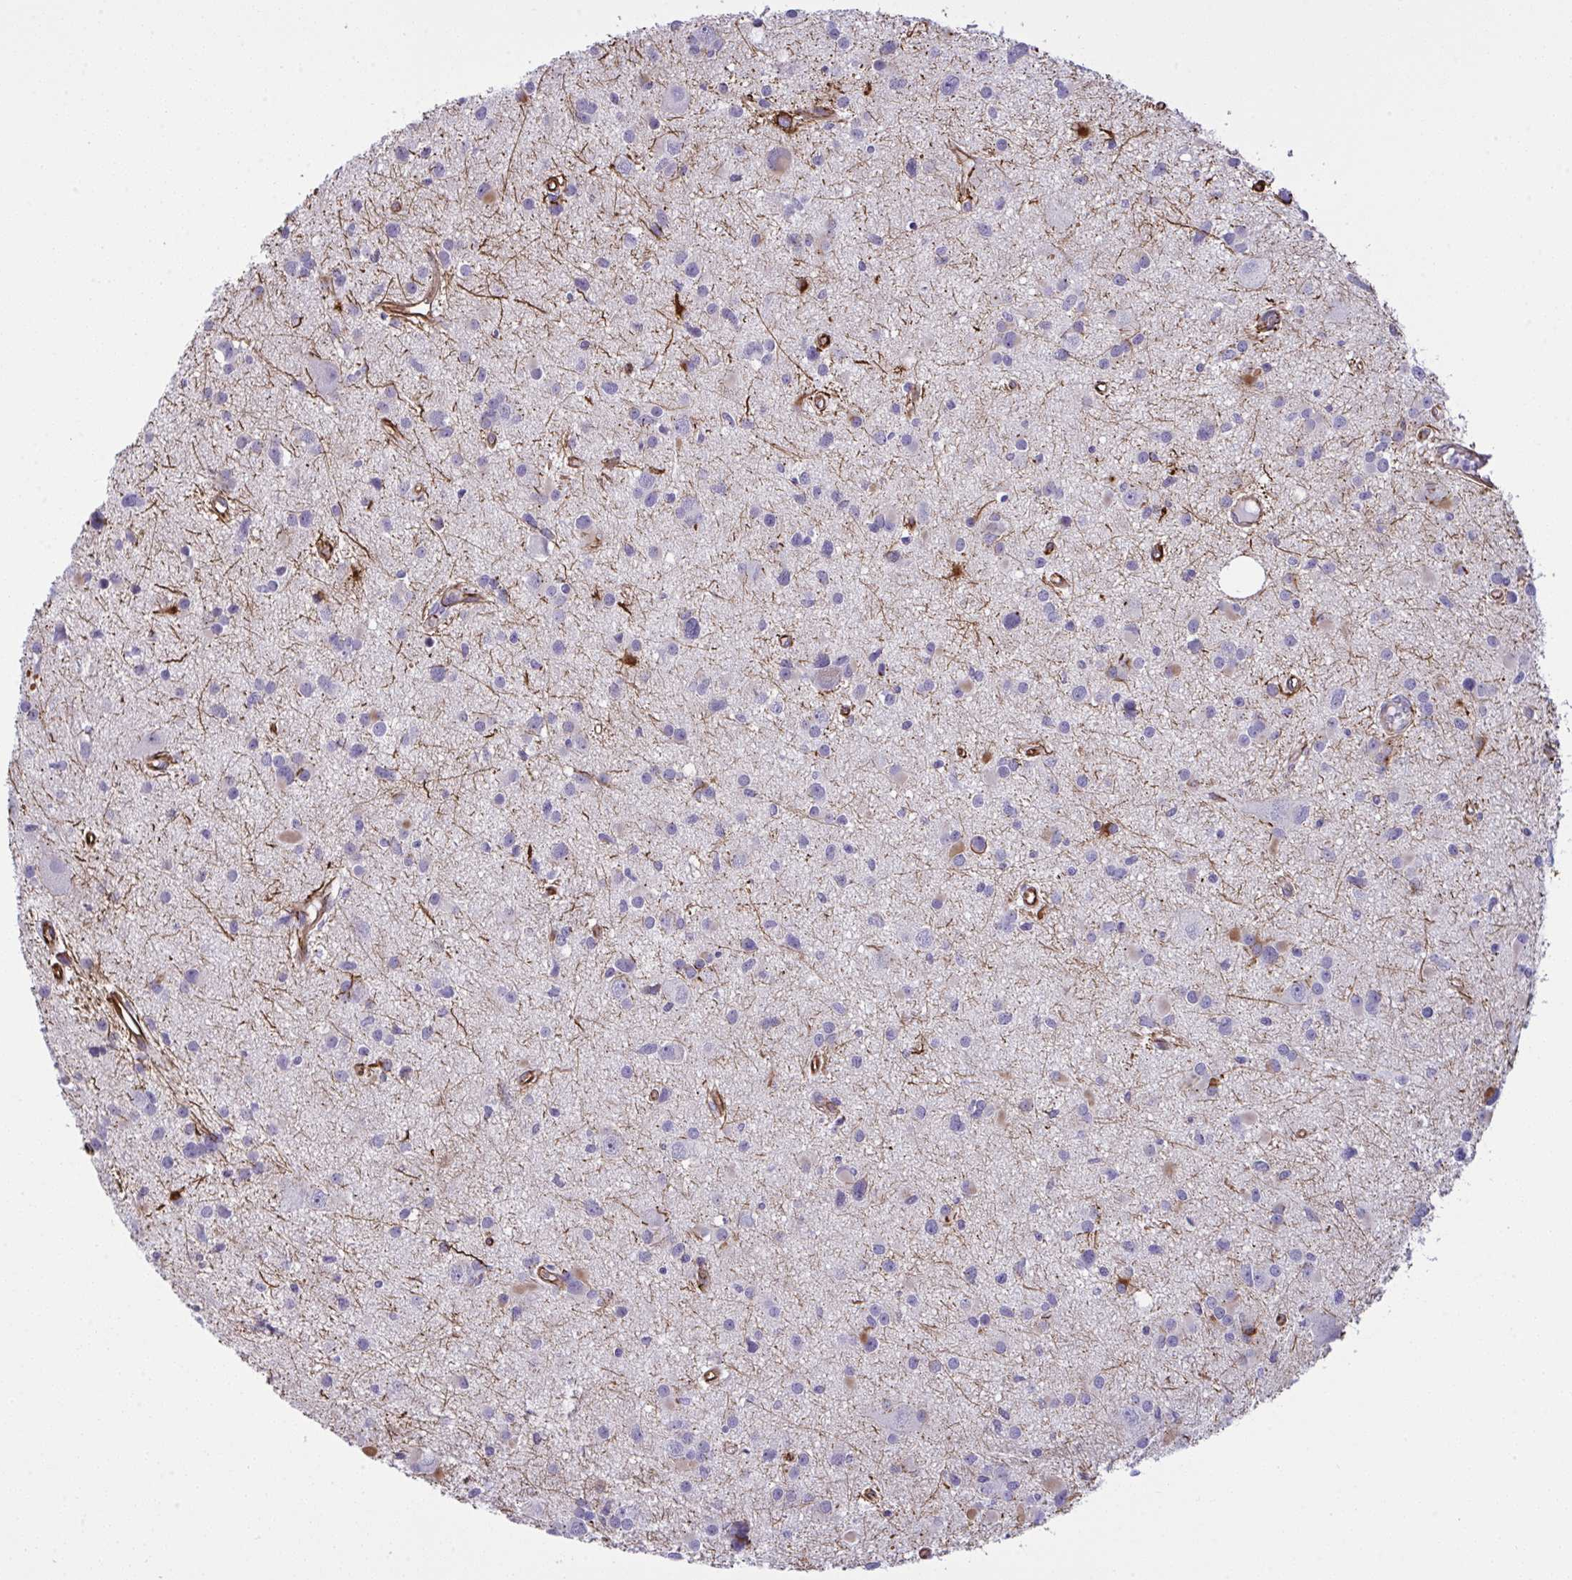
{"staining": {"intensity": "strong", "quantity": "<25%", "location": "cytoplasmic/membranous"}, "tissue": "glioma", "cell_type": "Tumor cells", "image_type": "cancer", "snomed": [{"axis": "morphology", "description": "Glioma, malignant, High grade"}, {"axis": "topography", "description": "Brain"}], "caption": "Malignant high-grade glioma stained with immunohistochemistry reveals strong cytoplasmic/membranous expression in approximately <25% of tumor cells. Using DAB (3,3'-diaminobenzidine) (brown) and hematoxylin (blue) stains, captured at high magnification using brightfield microscopy.", "gene": "SLC35B1", "patient": {"sex": "male", "age": 54}}